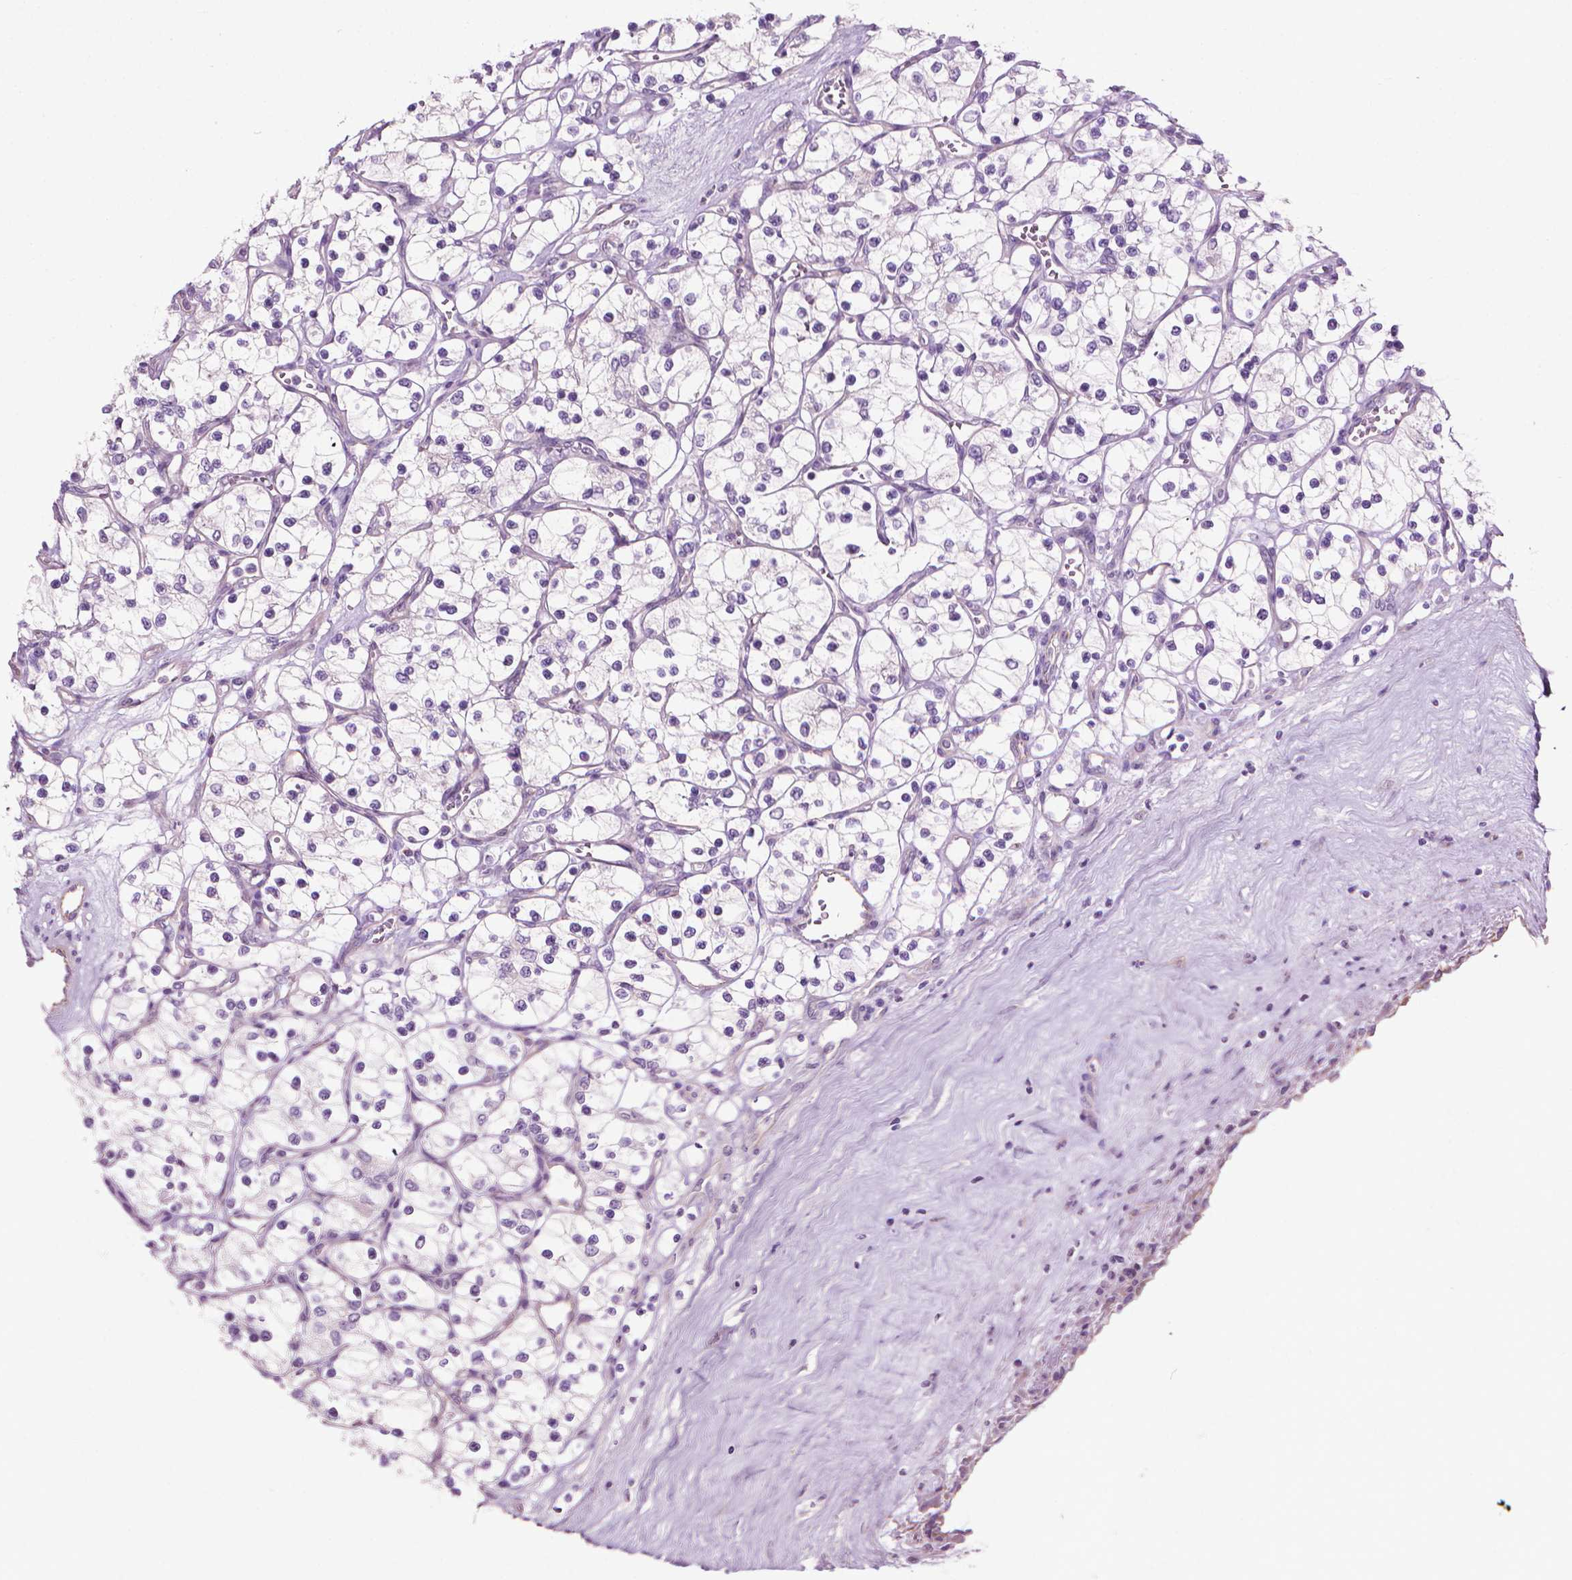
{"staining": {"intensity": "negative", "quantity": "none", "location": "none"}, "tissue": "renal cancer", "cell_type": "Tumor cells", "image_type": "cancer", "snomed": [{"axis": "morphology", "description": "Adenocarcinoma, NOS"}, {"axis": "topography", "description": "Kidney"}], "caption": "This is a image of immunohistochemistry staining of renal cancer, which shows no positivity in tumor cells. The staining was performed using DAB to visualize the protein expression in brown, while the nuclei were stained in blue with hematoxylin (Magnification: 20x).", "gene": "KRT73", "patient": {"sex": "female", "age": 69}}